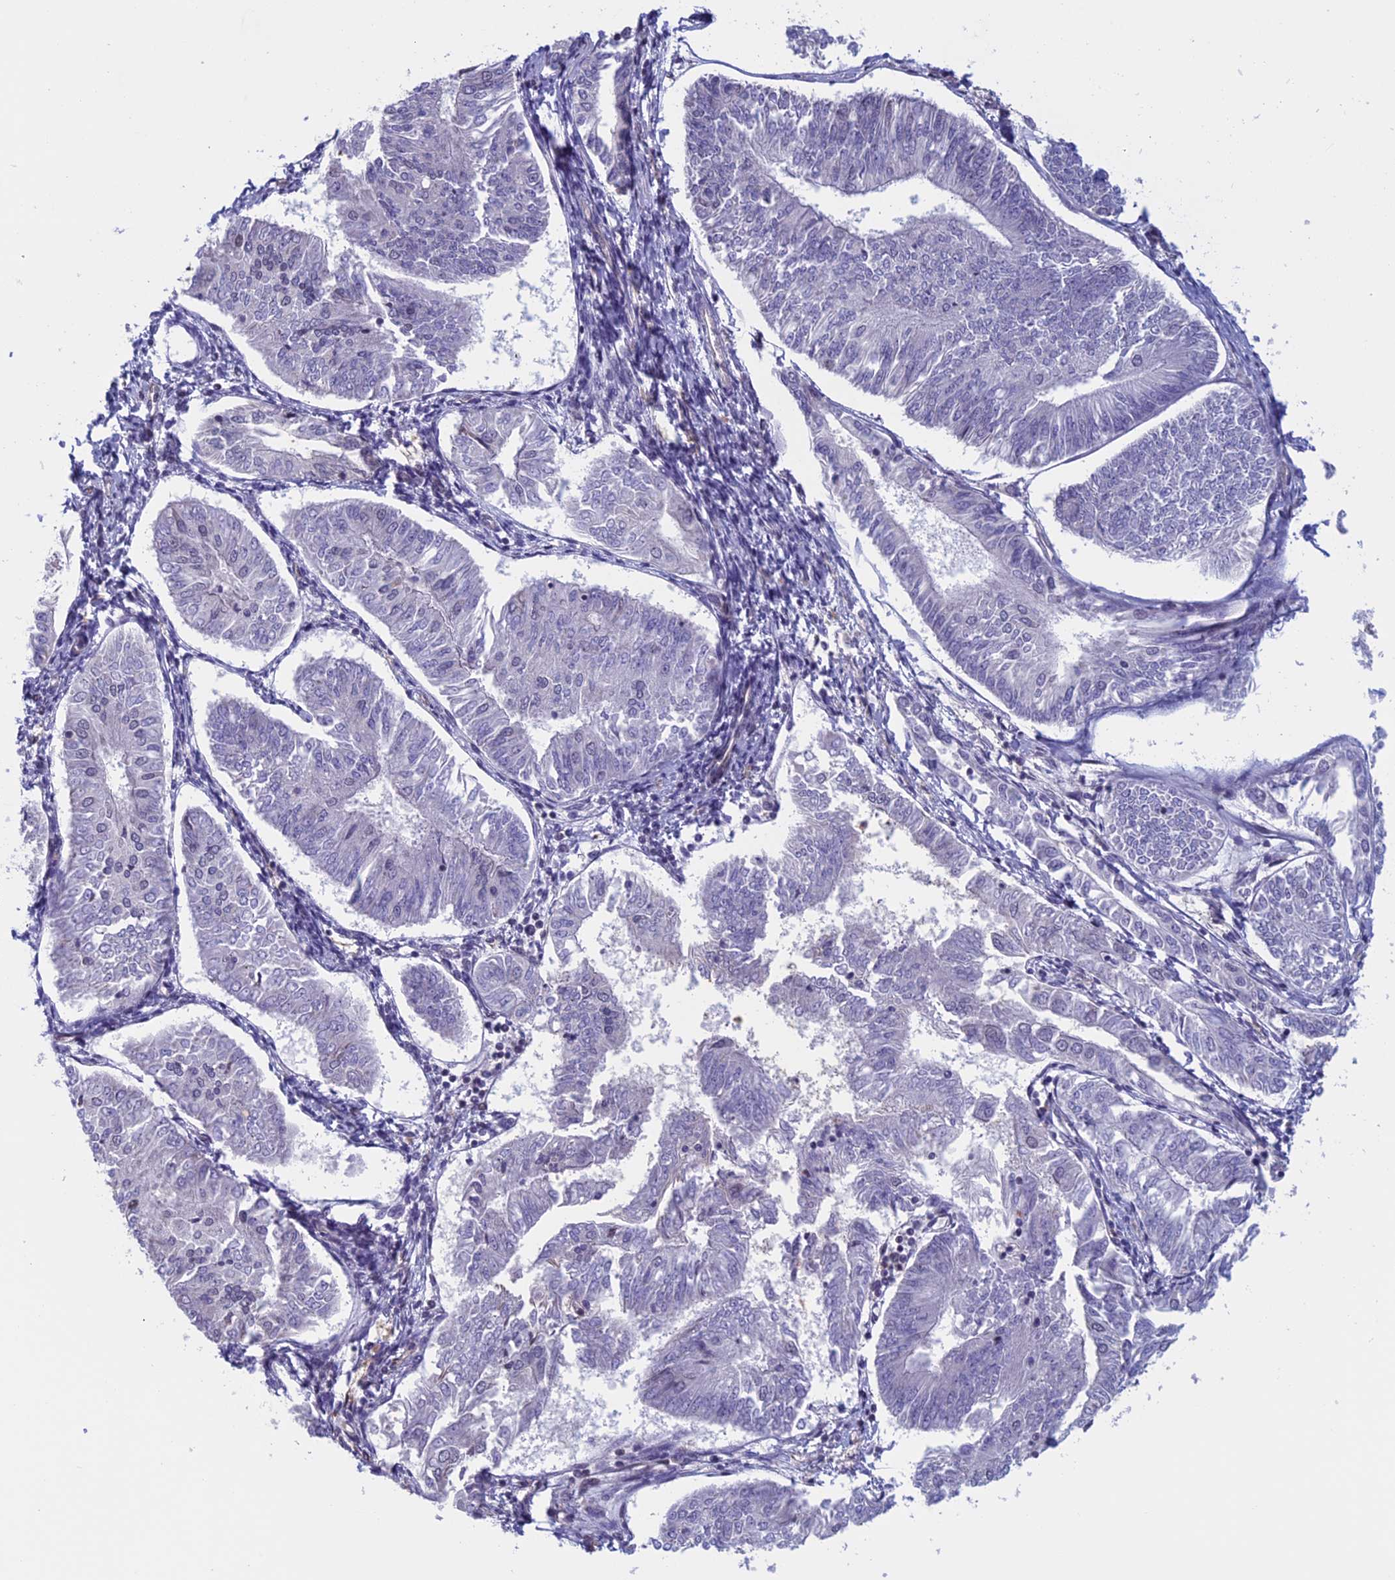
{"staining": {"intensity": "negative", "quantity": "none", "location": "none"}, "tissue": "endometrial cancer", "cell_type": "Tumor cells", "image_type": "cancer", "snomed": [{"axis": "morphology", "description": "Adenocarcinoma, NOS"}, {"axis": "topography", "description": "Endometrium"}], "caption": "Tumor cells are negative for protein expression in human endometrial cancer.", "gene": "SLC1A6", "patient": {"sex": "female", "age": 58}}